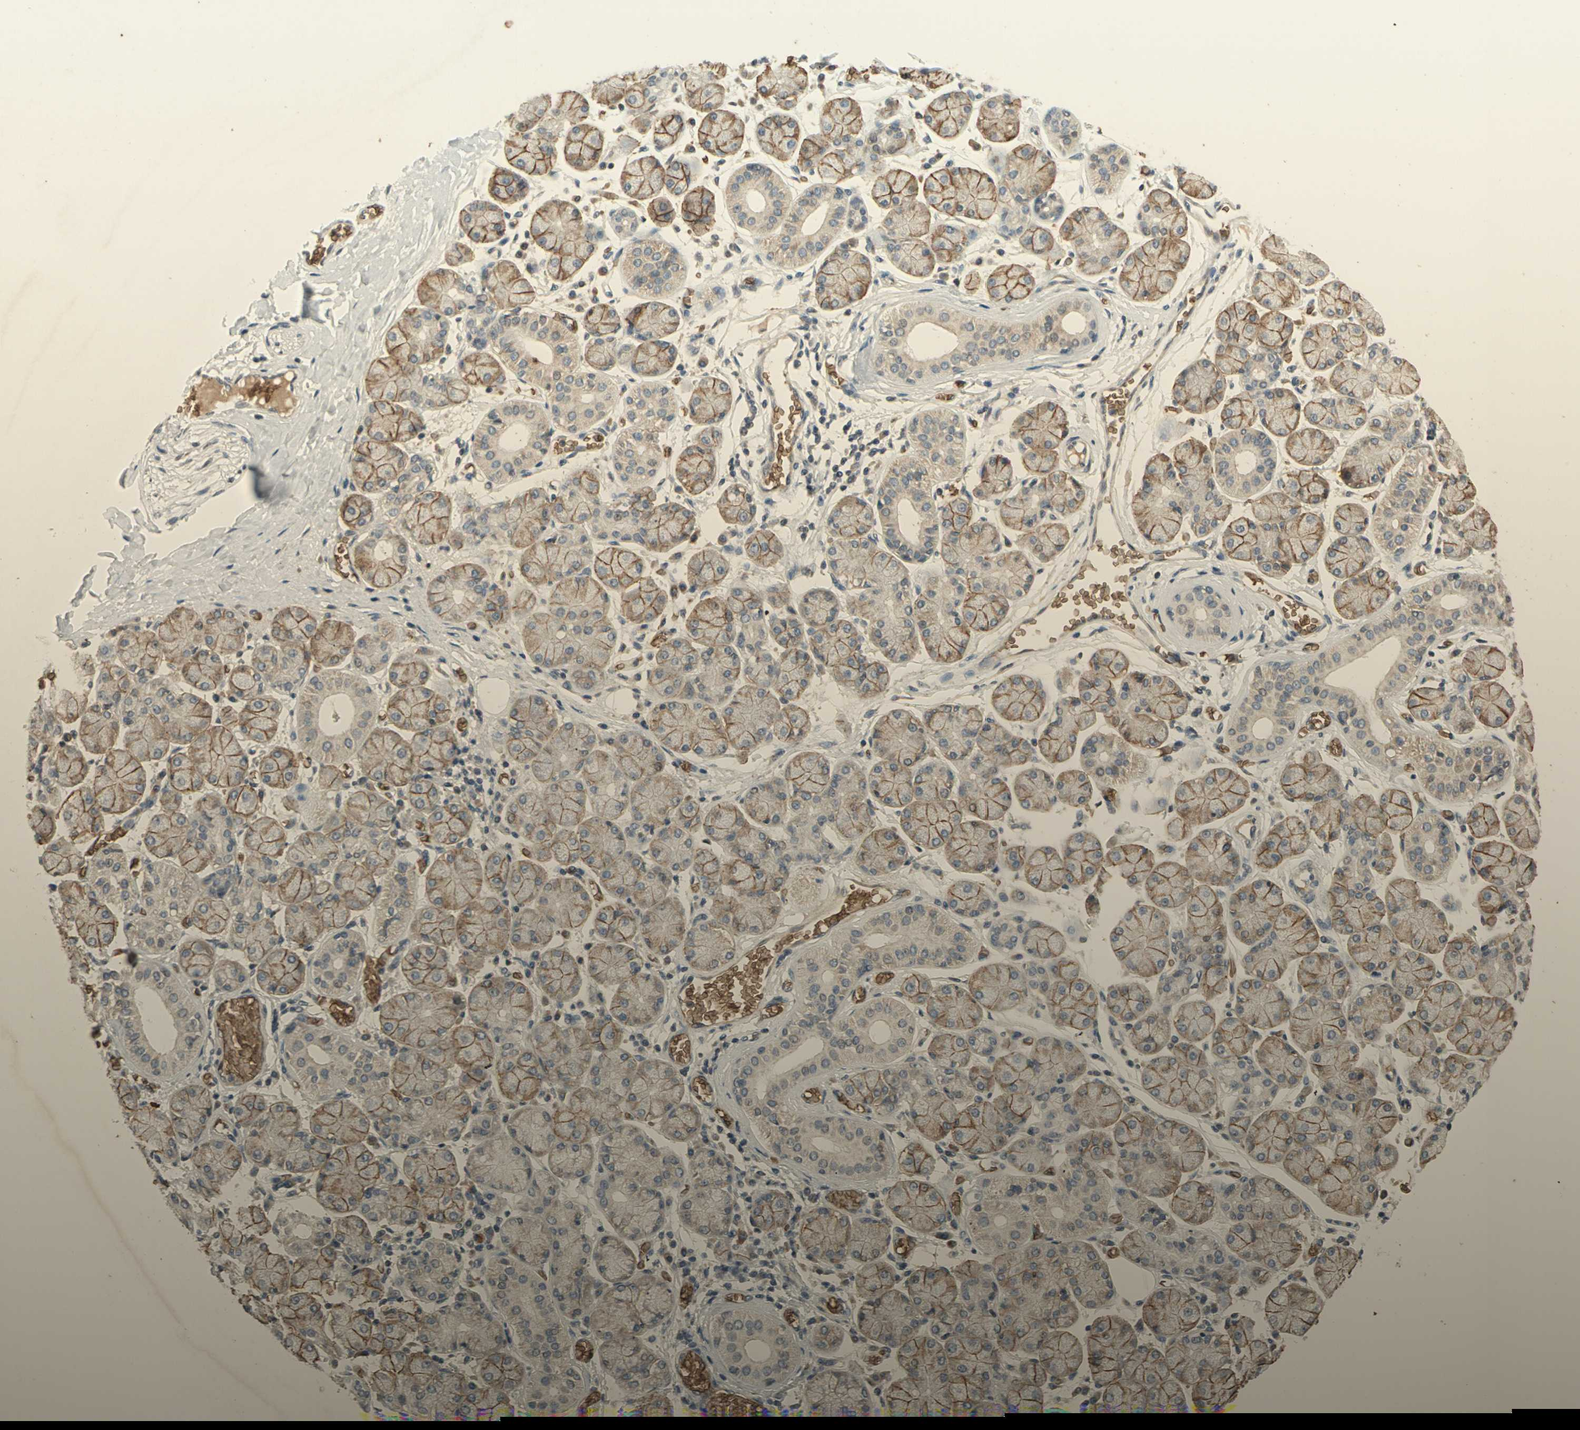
{"staining": {"intensity": "moderate", "quantity": "25%-75%", "location": "cytoplasmic/membranous"}, "tissue": "salivary gland", "cell_type": "Glandular cells", "image_type": "normal", "snomed": [{"axis": "morphology", "description": "Normal tissue, NOS"}, {"axis": "topography", "description": "Salivary gland"}], "caption": "Human salivary gland stained with a protein marker demonstrates moderate staining in glandular cells.", "gene": "GYPC", "patient": {"sex": "female", "age": 24}}